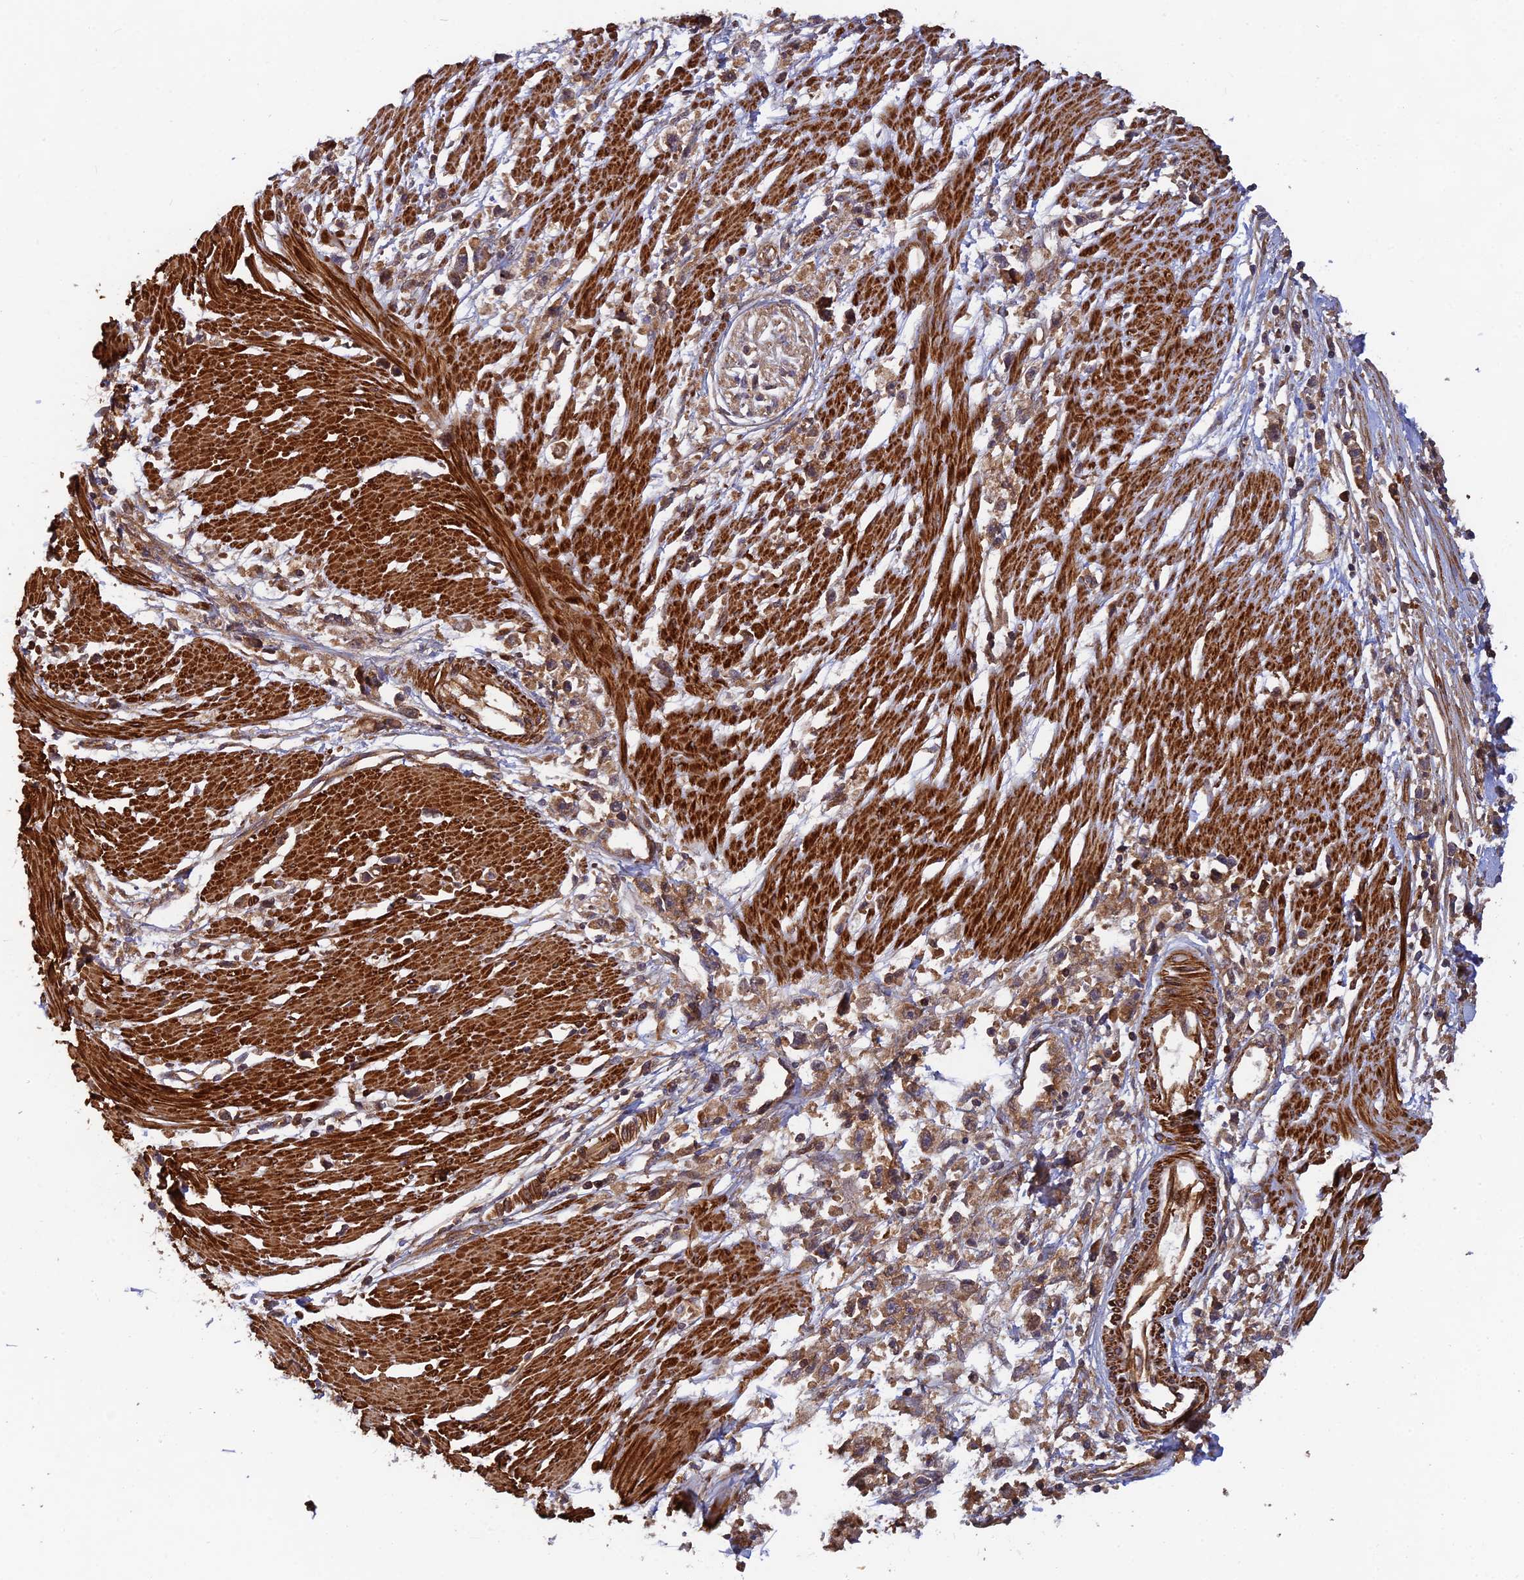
{"staining": {"intensity": "moderate", "quantity": ">75%", "location": "cytoplasmic/membranous"}, "tissue": "stomach cancer", "cell_type": "Tumor cells", "image_type": "cancer", "snomed": [{"axis": "morphology", "description": "Adenocarcinoma, NOS"}, {"axis": "topography", "description": "Stomach"}], "caption": "A medium amount of moderate cytoplasmic/membranous positivity is identified in about >75% of tumor cells in adenocarcinoma (stomach) tissue.", "gene": "RELCH", "patient": {"sex": "female", "age": 59}}